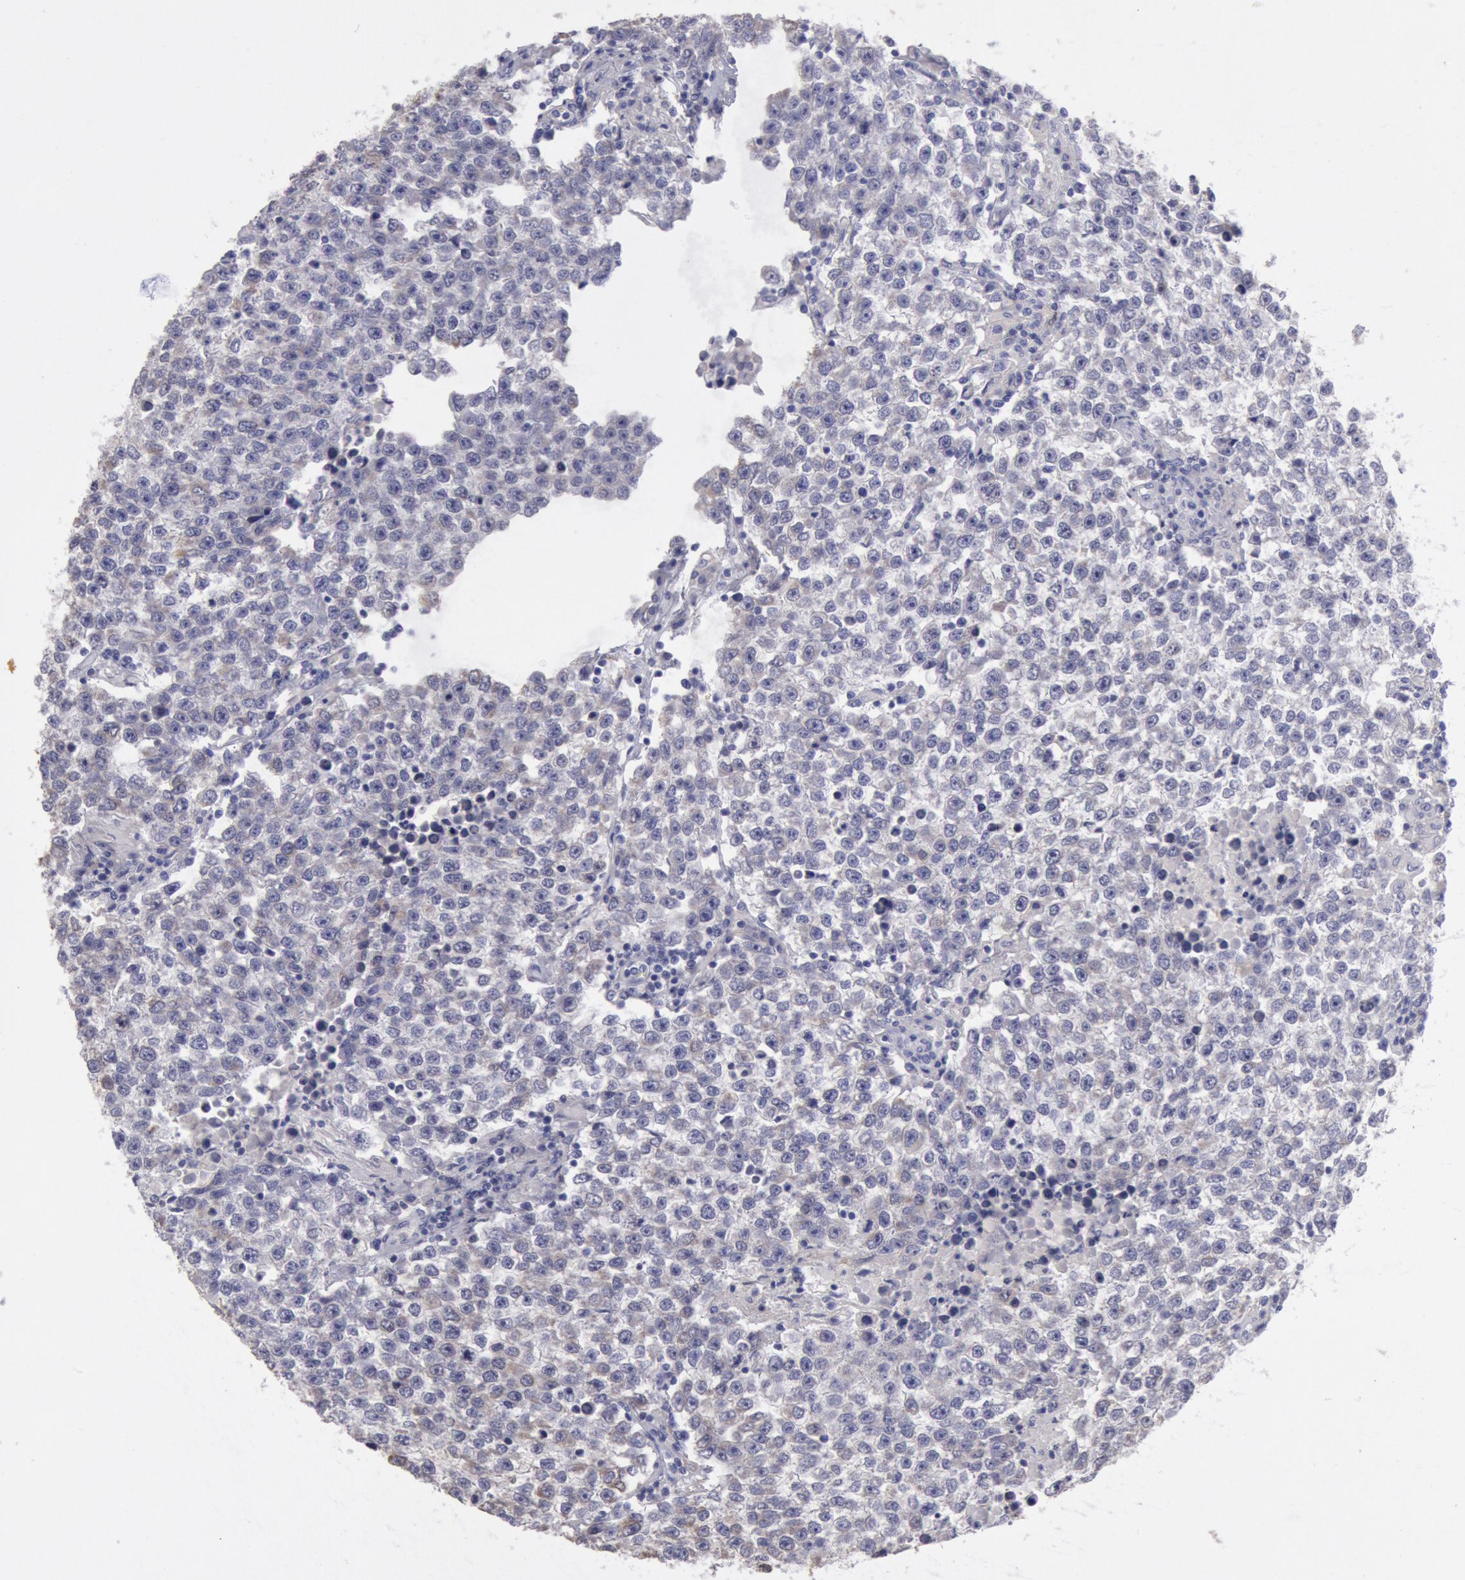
{"staining": {"intensity": "negative", "quantity": "none", "location": "none"}, "tissue": "testis cancer", "cell_type": "Tumor cells", "image_type": "cancer", "snomed": [{"axis": "morphology", "description": "Seminoma, NOS"}, {"axis": "topography", "description": "Testis"}], "caption": "Protein analysis of seminoma (testis) exhibits no significant positivity in tumor cells.", "gene": "MYH7", "patient": {"sex": "male", "age": 36}}